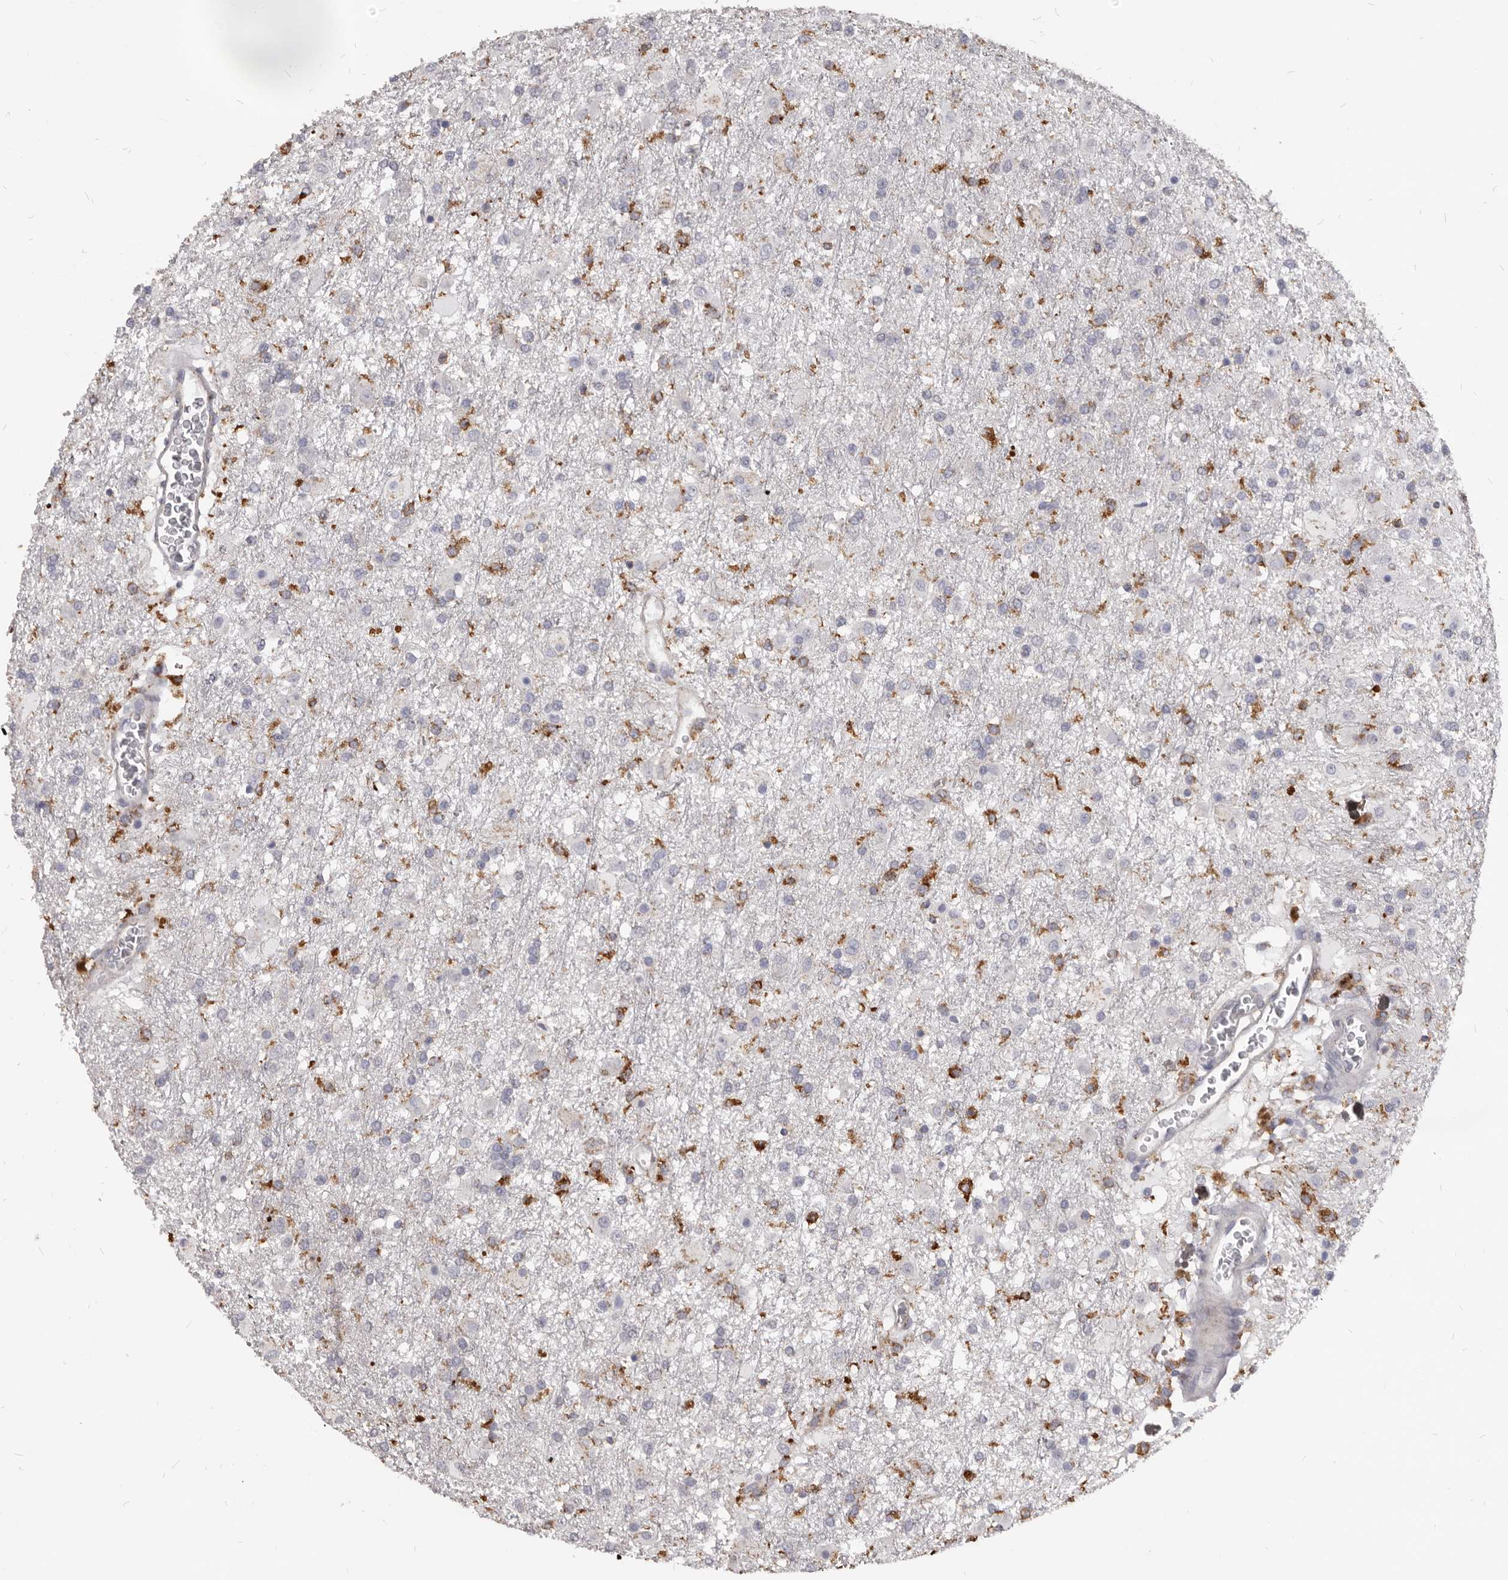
{"staining": {"intensity": "moderate", "quantity": "<25%", "location": "cytoplasmic/membranous"}, "tissue": "glioma", "cell_type": "Tumor cells", "image_type": "cancer", "snomed": [{"axis": "morphology", "description": "Glioma, malignant, Low grade"}, {"axis": "topography", "description": "Brain"}], "caption": "Human glioma stained with a brown dye displays moderate cytoplasmic/membranous positive expression in about <25% of tumor cells.", "gene": "PI4K2A", "patient": {"sex": "male", "age": 65}}